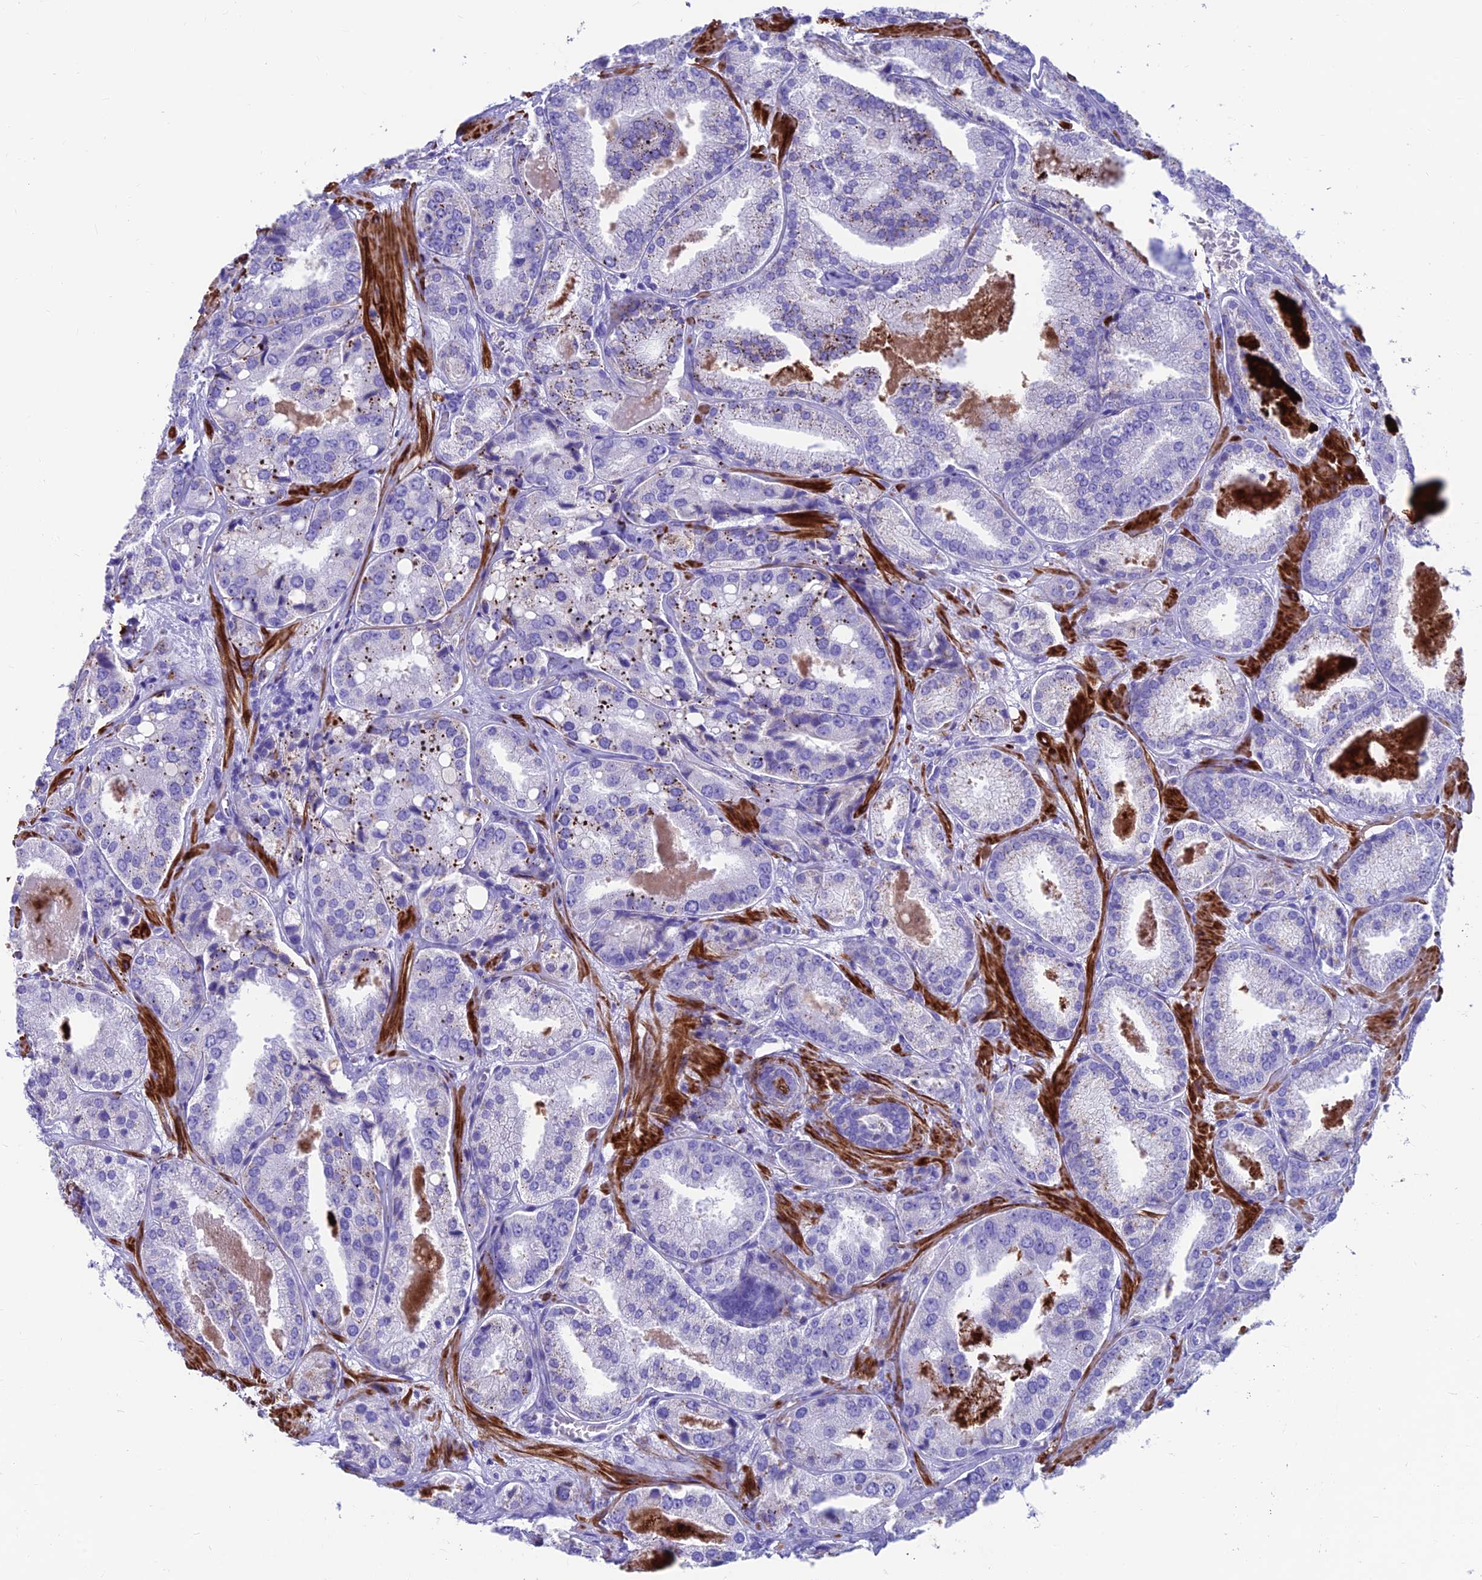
{"staining": {"intensity": "moderate", "quantity": "<25%", "location": "cytoplasmic/membranous"}, "tissue": "prostate cancer", "cell_type": "Tumor cells", "image_type": "cancer", "snomed": [{"axis": "morphology", "description": "Adenocarcinoma, High grade"}, {"axis": "topography", "description": "Prostate"}], "caption": "High-grade adenocarcinoma (prostate) tissue demonstrates moderate cytoplasmic/membranous positivity in approximately <25% of tumor cells, visualized by immunohistochemistry. (brown staining indicates protein expression, while blue staining denotes nuclei).", "gene": "GNG11", "patient": {"sex": "male", "age": 63}}